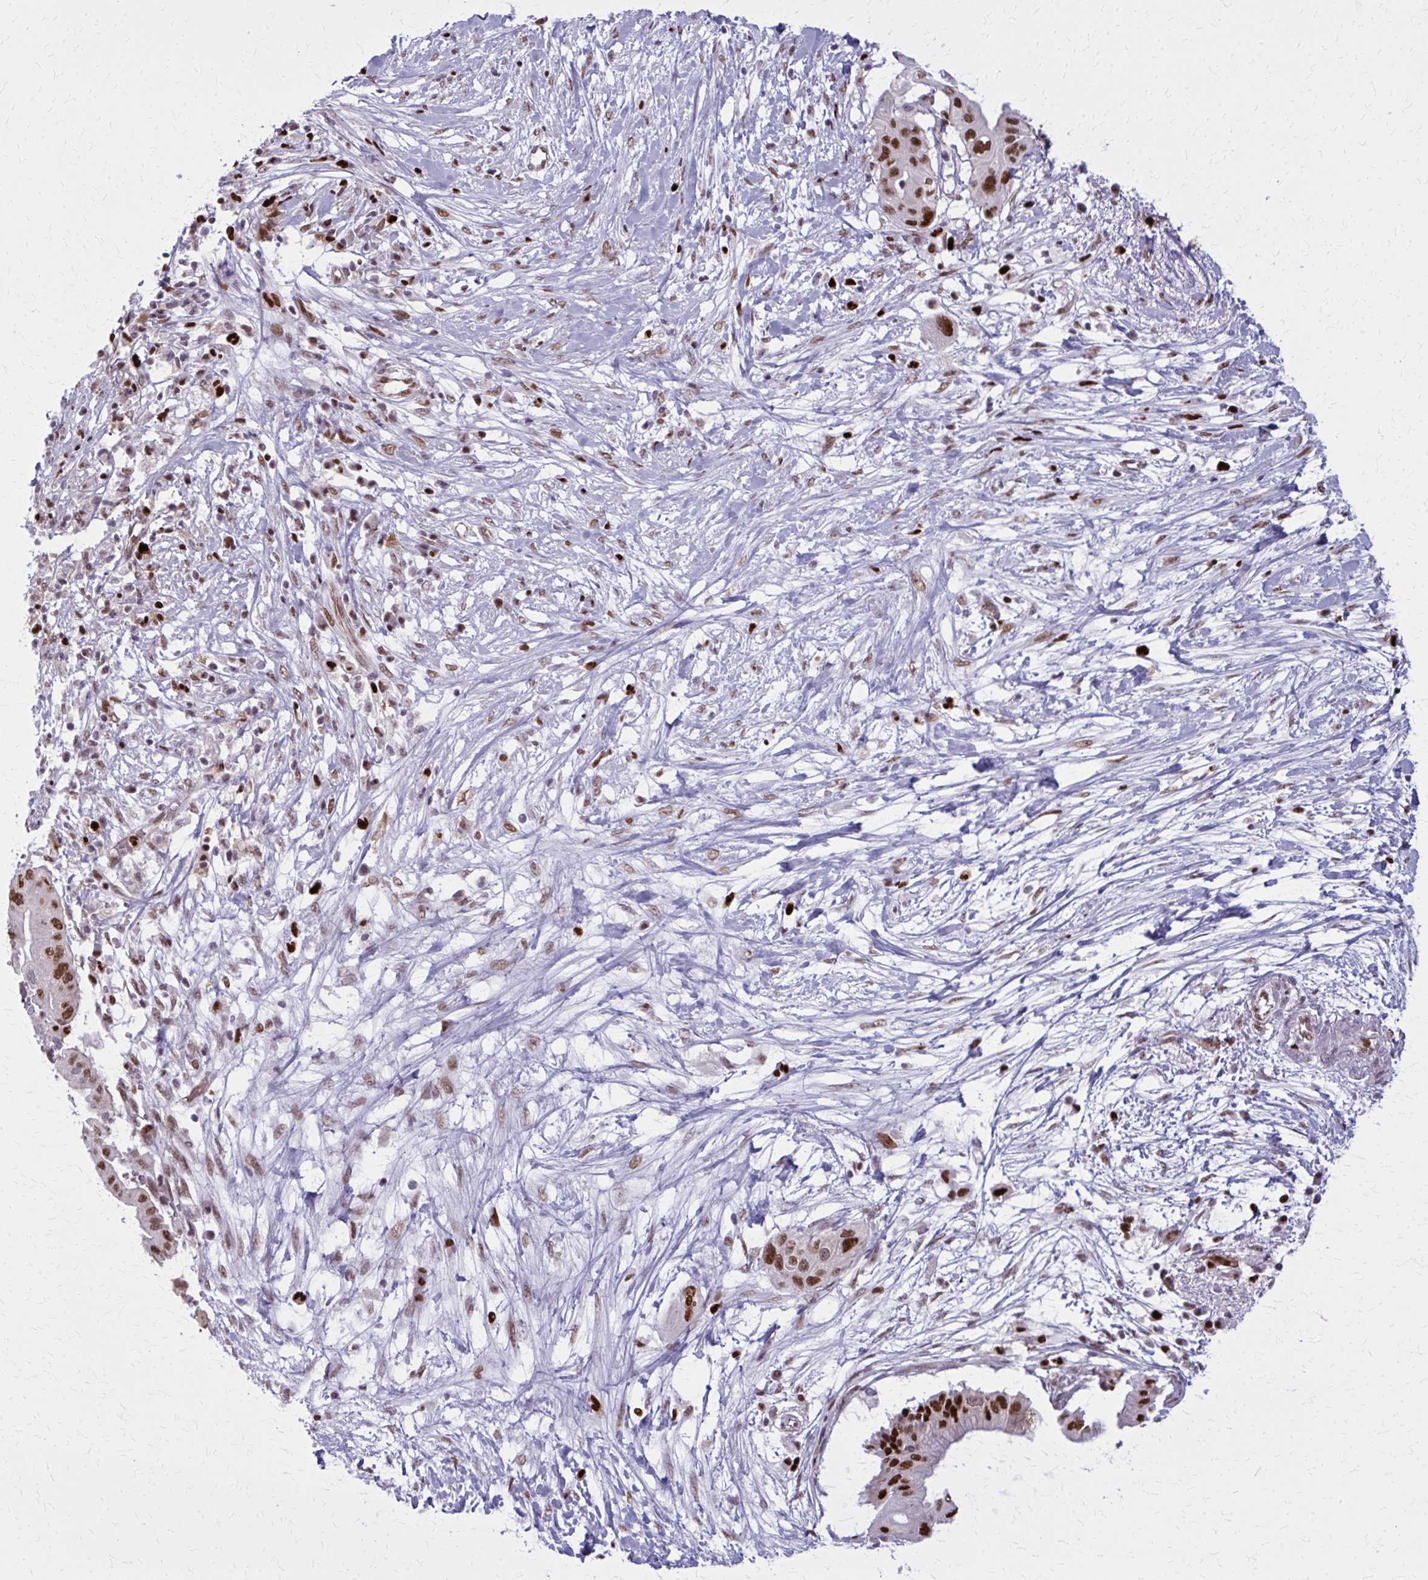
{"staining": {"intensity": "moderate", "quantity": ">75%", "location": "nuclear"}, "tissue": "pancreatic cancer", "cell_type": "Tumor cells", "image_type": "cancer", "snomed": [{"axis": "morphology", "description": "Adenocarcinoma, NOS"}, {"axis": "topography", "description": "Pancreas"}], "caption": "This is a histology image of IHC staining of pancreatic cancer (adenocarcinoma), which shows moderate staining in the nuclear of tumor cells.", "gene": "ZNF559", "patient": {"sex": "male", "age": 68}}